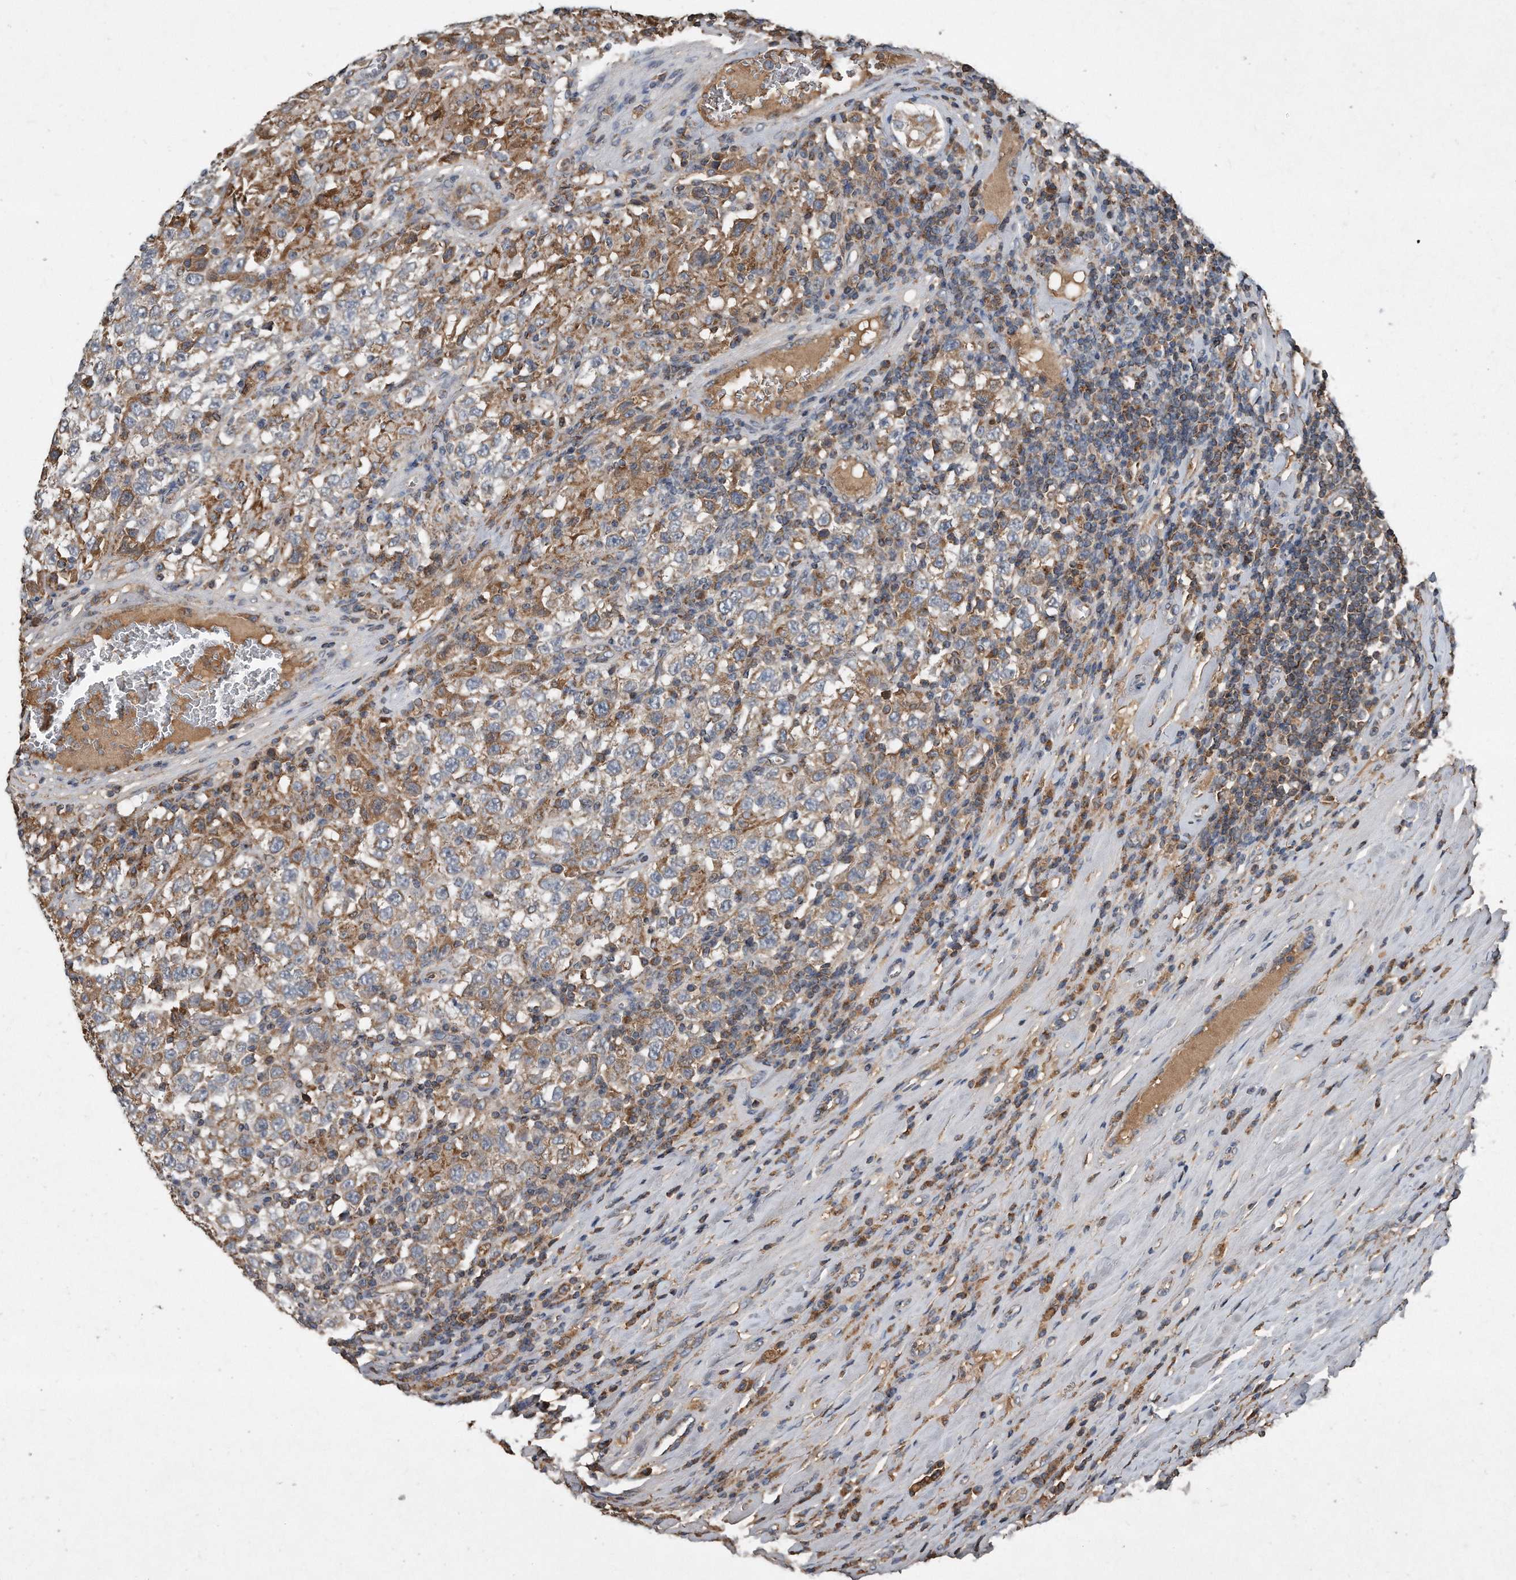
{"staining": {"intensity": "moderate", "quantity": "<25%", "location": "cytoplasmic/membranous"}, "tissue": "testis cancer", "cell_type": "Tumor cells", "image_type": "cancer", "snomed": [{"axis": "morphology", "description": "Seminoma, NOS"}, {"axis": "topography", "description": "Testis"}], "caption": "Moderate cytoplasmic/membranous protein staining is identified in about <25% of tumor cells in seminoma (testis).", "gene": "SDHA", "patient": {"sex": "male", "age": 41}}